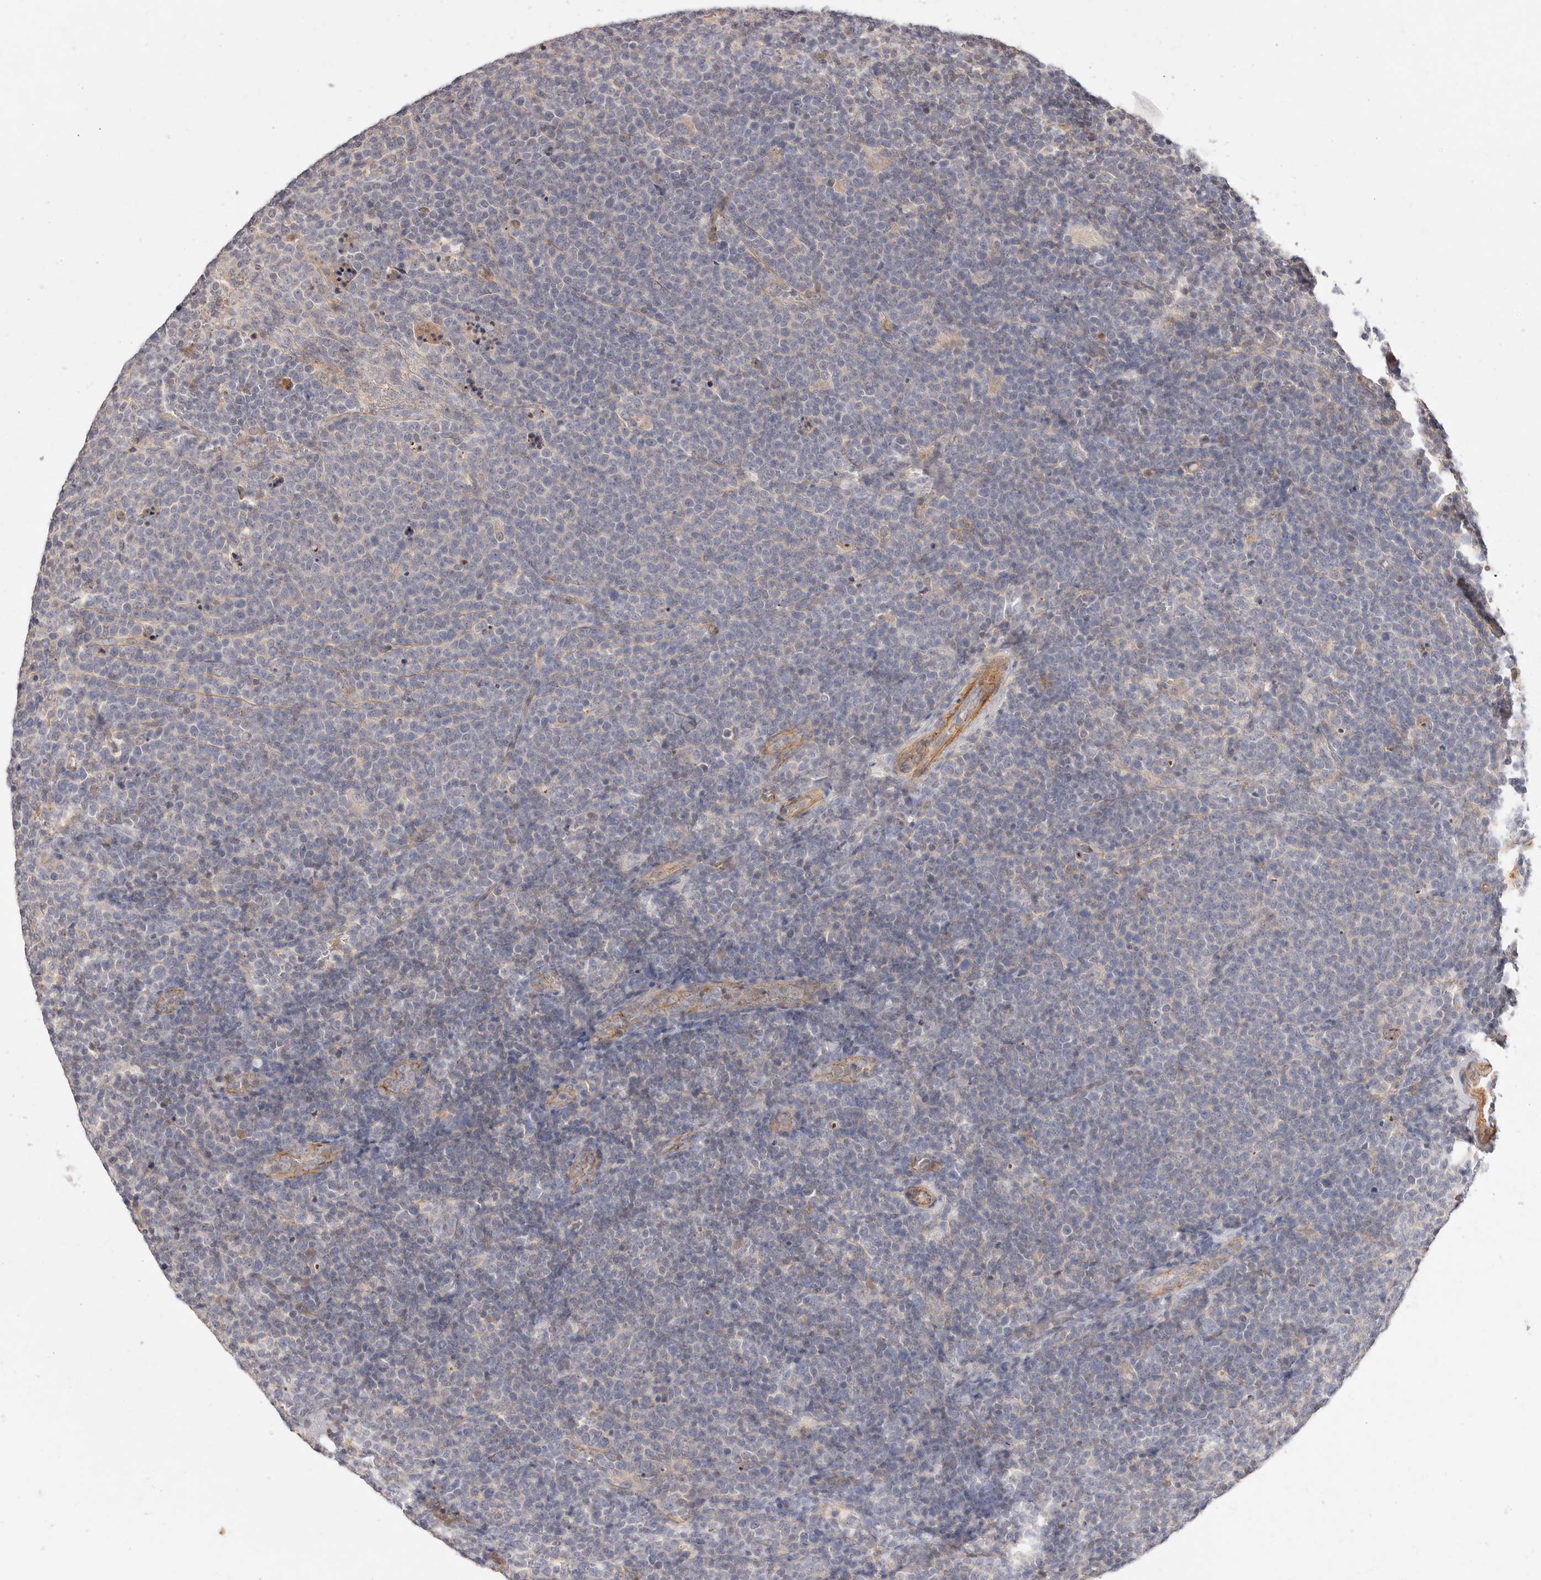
{"staining": {"intensity": "negative", "quantity": "none", "location": "none"}, "tissue": "lymphoma", "cell_type": "Tumor cells", "image_type": "cancer", "snomed": [{"axis": "morphology", "description": "Malignant lymphoma, non-Hodgkin's type, High grade"}, {"axis": "topography", "description": "Lymph node"}], "caption": "High power microscopy micrograph of an immunohistochemistry (IHC) photomicrograph of malignant lymphoma, non-Hodgkin's type (high-grade), revealing no significant staining in tumor cells.", "gene": "SLC35B2", "patient": {"sex": "male", "age": 61}}